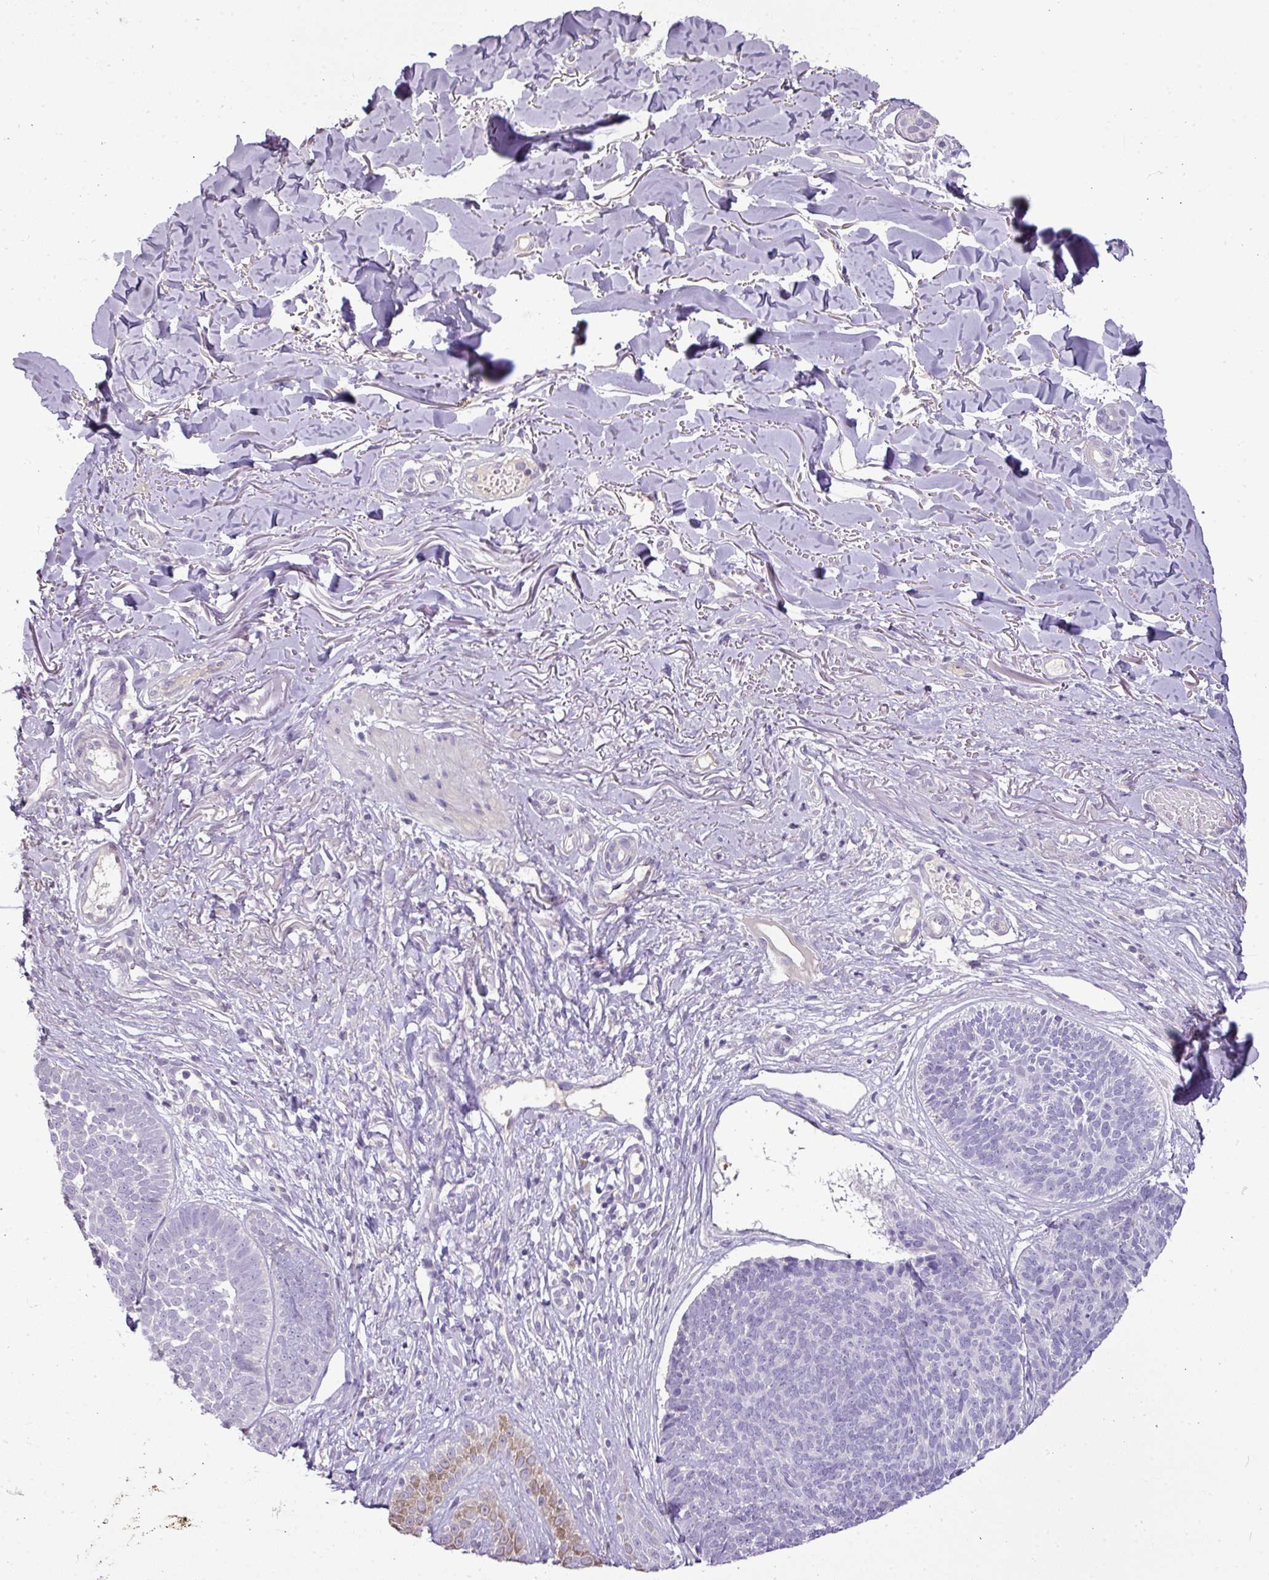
{"staining": {"intensity": "negative", "quantity": "none", "location": "none"}, "tissue": "skin cancer", "cell_type": "Tumor cells", "image_type": "cancer", "snomed": [{"axis": "morphology", "description": "Basal cell carcinoma"}, {"axis": "topography", "description": "Skin"}, {"axis": "topography", "description": "Skin of neck"}, {"axis": "topography", "description": "Skin of shoulder"}, {"axis": "topography", "description": "Skin of back"}], "caption": "IHC of human skin cancer displays no staining in tumor cells.", "gene": "BRINP2", "patient": {"sex": "male", "age": 80}}